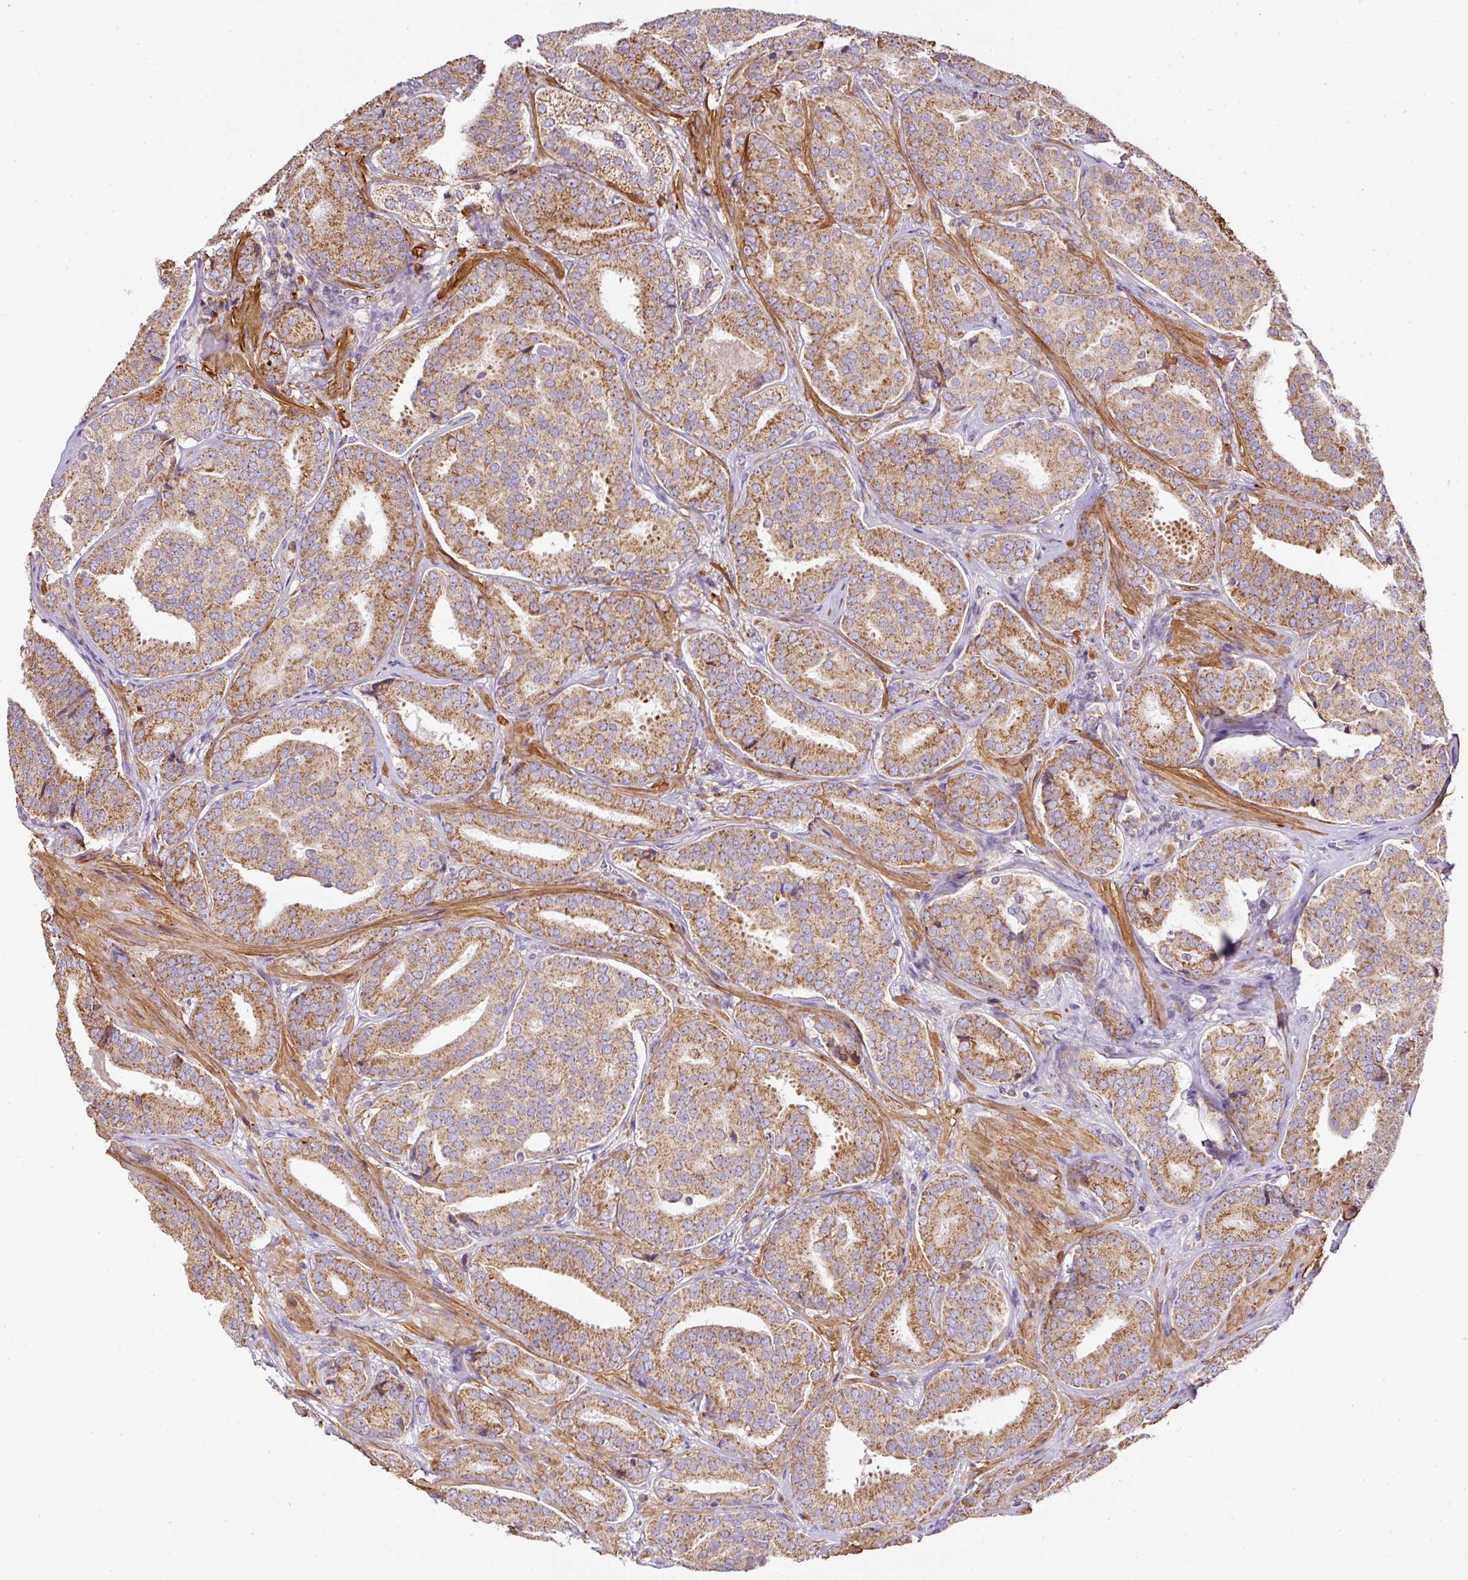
{"staining": {"intensity": "moderate", "quantity": ">75%", "location": "cytoplasmic/membranous"}, "tissue": "prostate cancer", "cell_type": "Tumor cells", "image_type": "cancer", "snomed": [{"axis": "morphology", "description": "Adenocarcinoma, High grade"}, {"axis": "topography", "description": "Prostate"}], "caption": "A medium amount of moderate cytoplasmic/membranous expression is seen in about >75% of tumor cells in prostate cancer (adenocarcinoma (high-grade)) tissue. (IHC, brightfield microscopy, high magnification).", "gene": "NDUFAF2", "patient": {"sex": "male", "age": 63}}